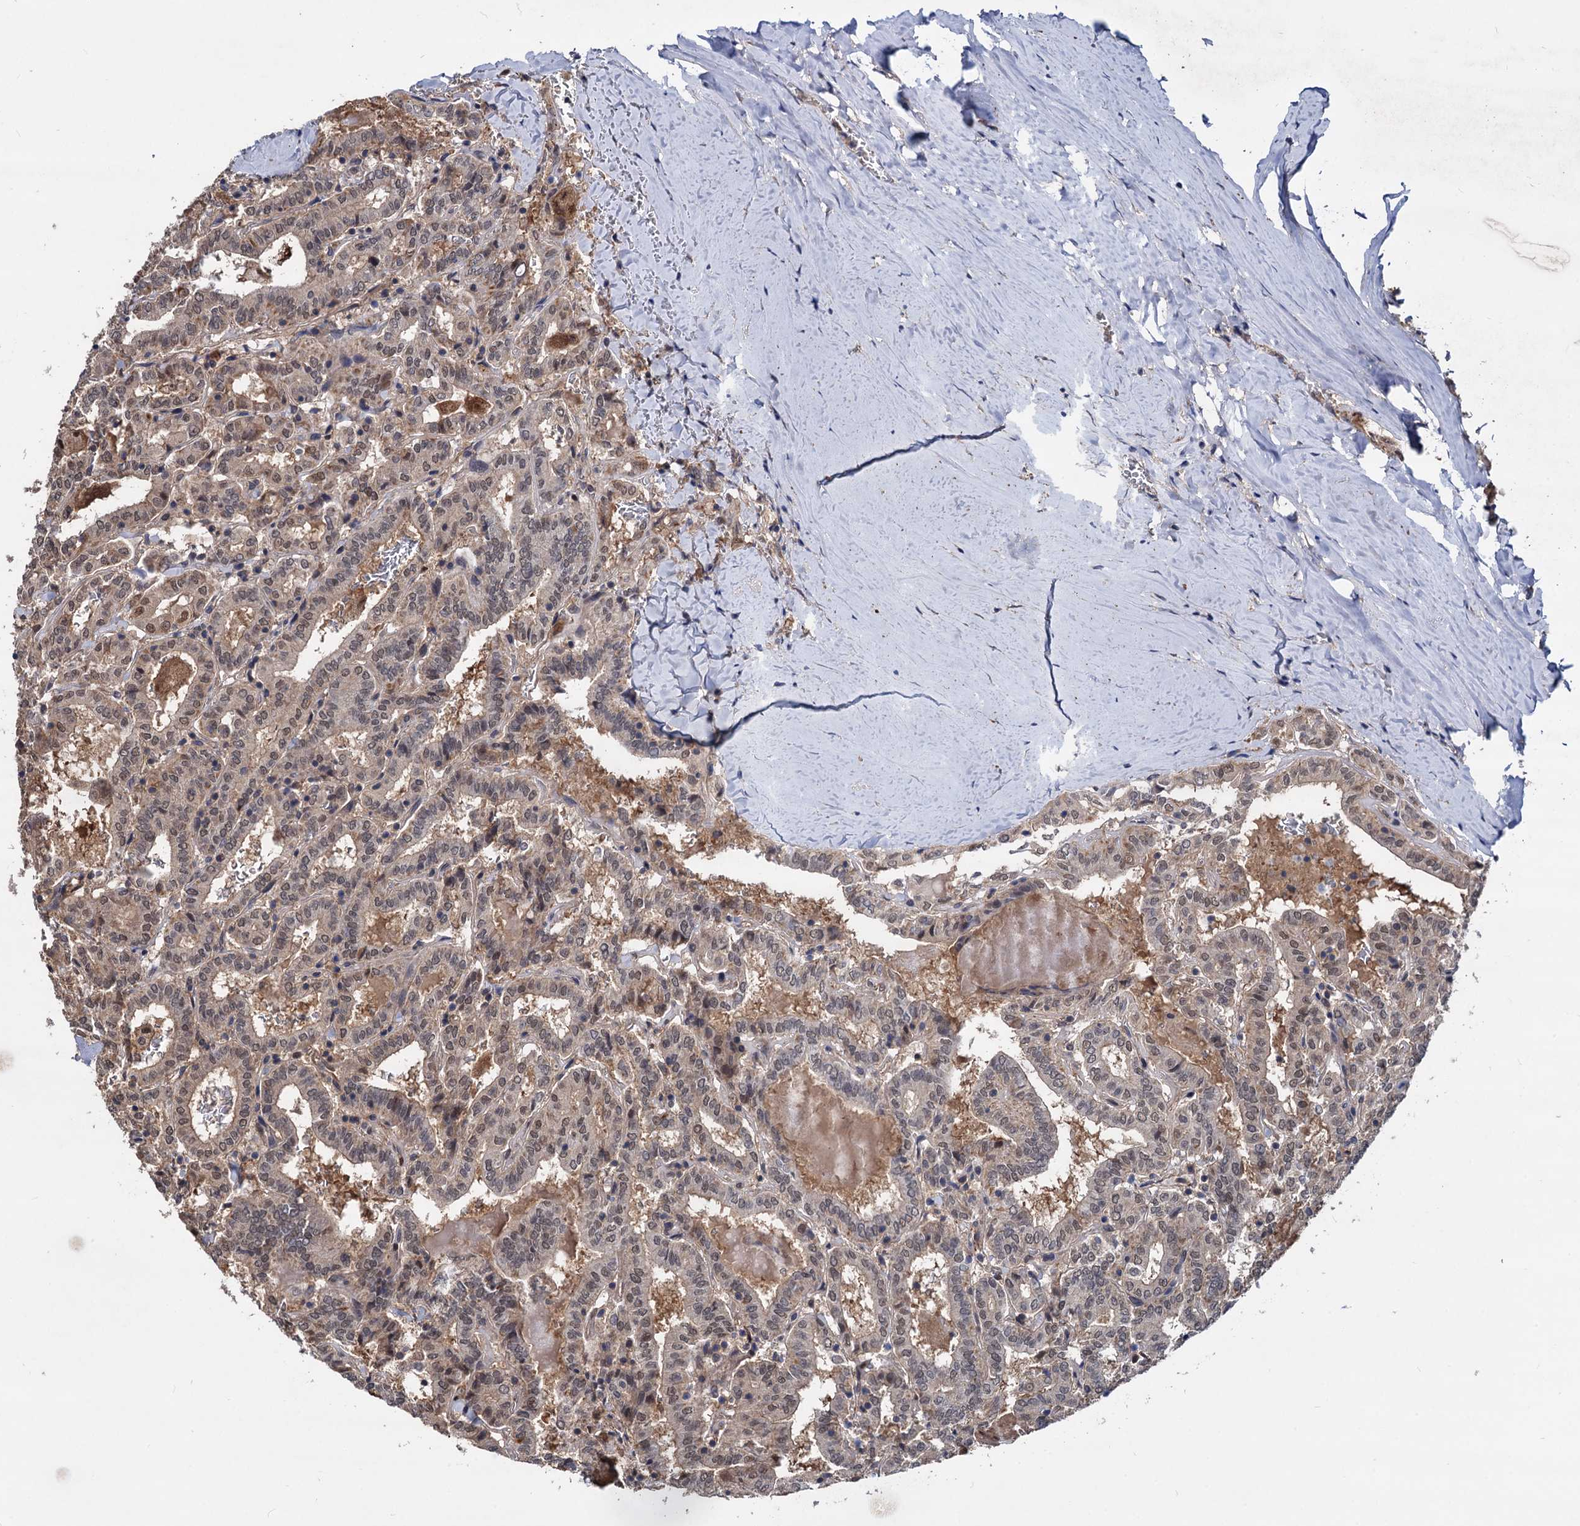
{"staining": {"intensity": "weak", "quantity": "<25%", "location": "cytoplasmic/membranous,nuclear"}, "tissue": "thyroid cancer", "cell_type": "Tumor cells", "image_type": "cancer", "snomed": [{"axis": "morphology", "description": "Papillary adenocarcinoma, NOS"}, {"axis": "topography", "description": "Thyroid gland"}], "caption": "IHC histopathology image of neoplastic tissue: human papillary adenocarcinoma (thyroid) stained with DAB (3,3'-diaminobenzidine) shows no significant protein expression in tumor cells.", "gene": "PSMD4", "patient": {"sex": "female", "age": 72}}